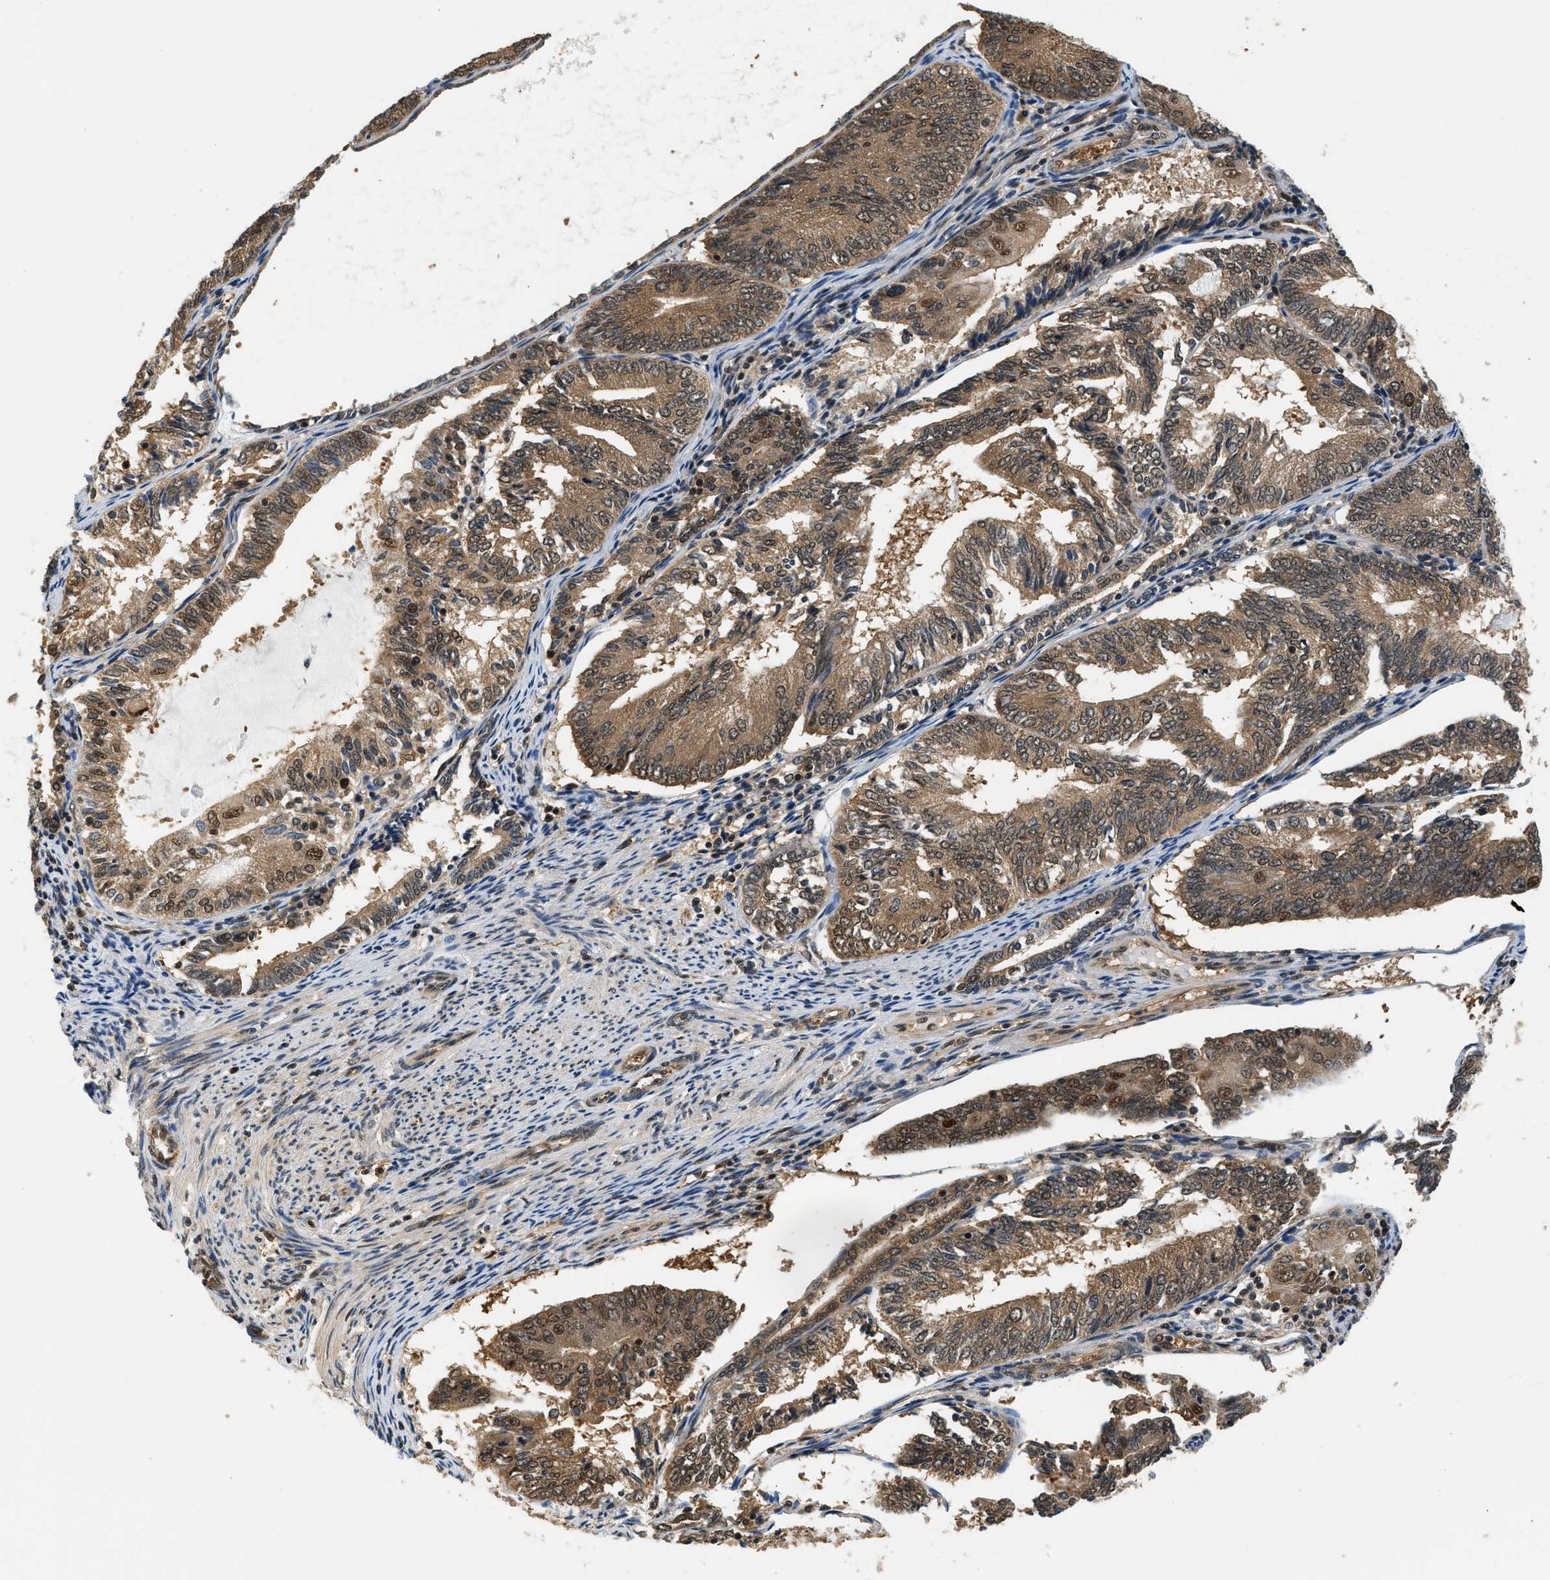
{"staining": {"intensity": "moderate", "quantity": ">75%", "location": "cytoplasmic/membranous,nuclear"}, "tissue": "endometrial cancer", "cell_type": "Tumor cells", "image_type": "cancer", "snomed": [{"axis": "morphology", "description": "Adenocarcinoma, NOS"}, {"axis": "topography", "description": "Endometrium"}], "caption": "Immunohistochemistry (DAB (3,3'-diaminobenzidine)) staining of endometrial adenocarcinoma exhibits moderate cytoplasmic/membranous and nuclear protein positivity in about >75% of tumor cells.", "gene": "PSMD3", "patient": {"sex": "female", "age": 81}}